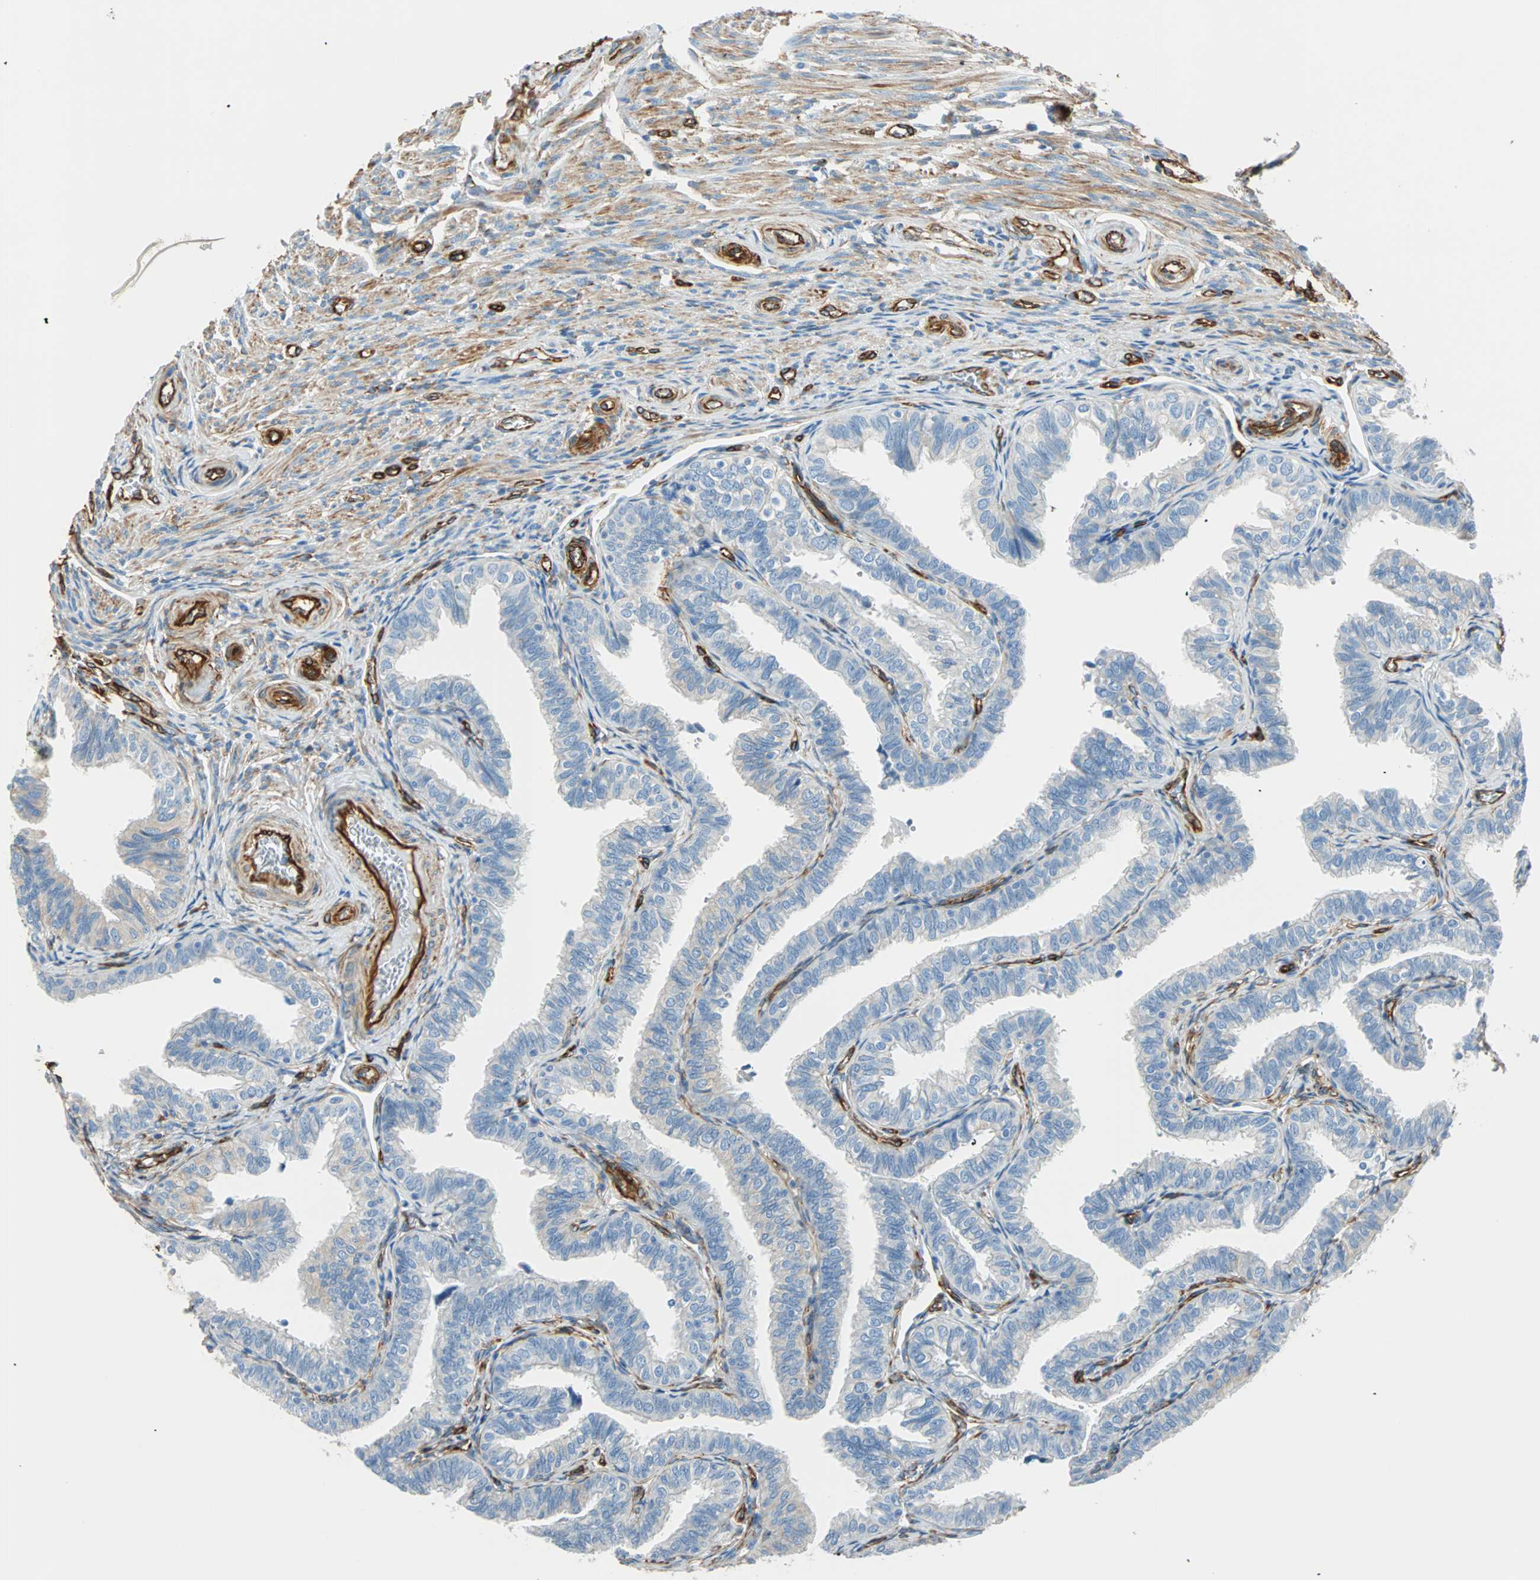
{"staining": {"intensity": "negative", "quantity": "none", "location": "none"}, "tissue": "fallopian tube", "cell_type": "Glandular cells", "image_type": "normal", "snomed": [{"axis": "morphology", "description": "Normal tissue, NOS"}, {"axis": "topography", "description": "Fallopian tube"}], "caption": "The IHC micrograph has no significant positivity in glandular cells of fallopian tube. The staining was performed using DAB to visualize the protein expression in brown, while the nuclei were stained in blue with hematoxylin (Magnification: 20x).", "gene": "NES", "patient": {"sex": "female", "age": 46}}